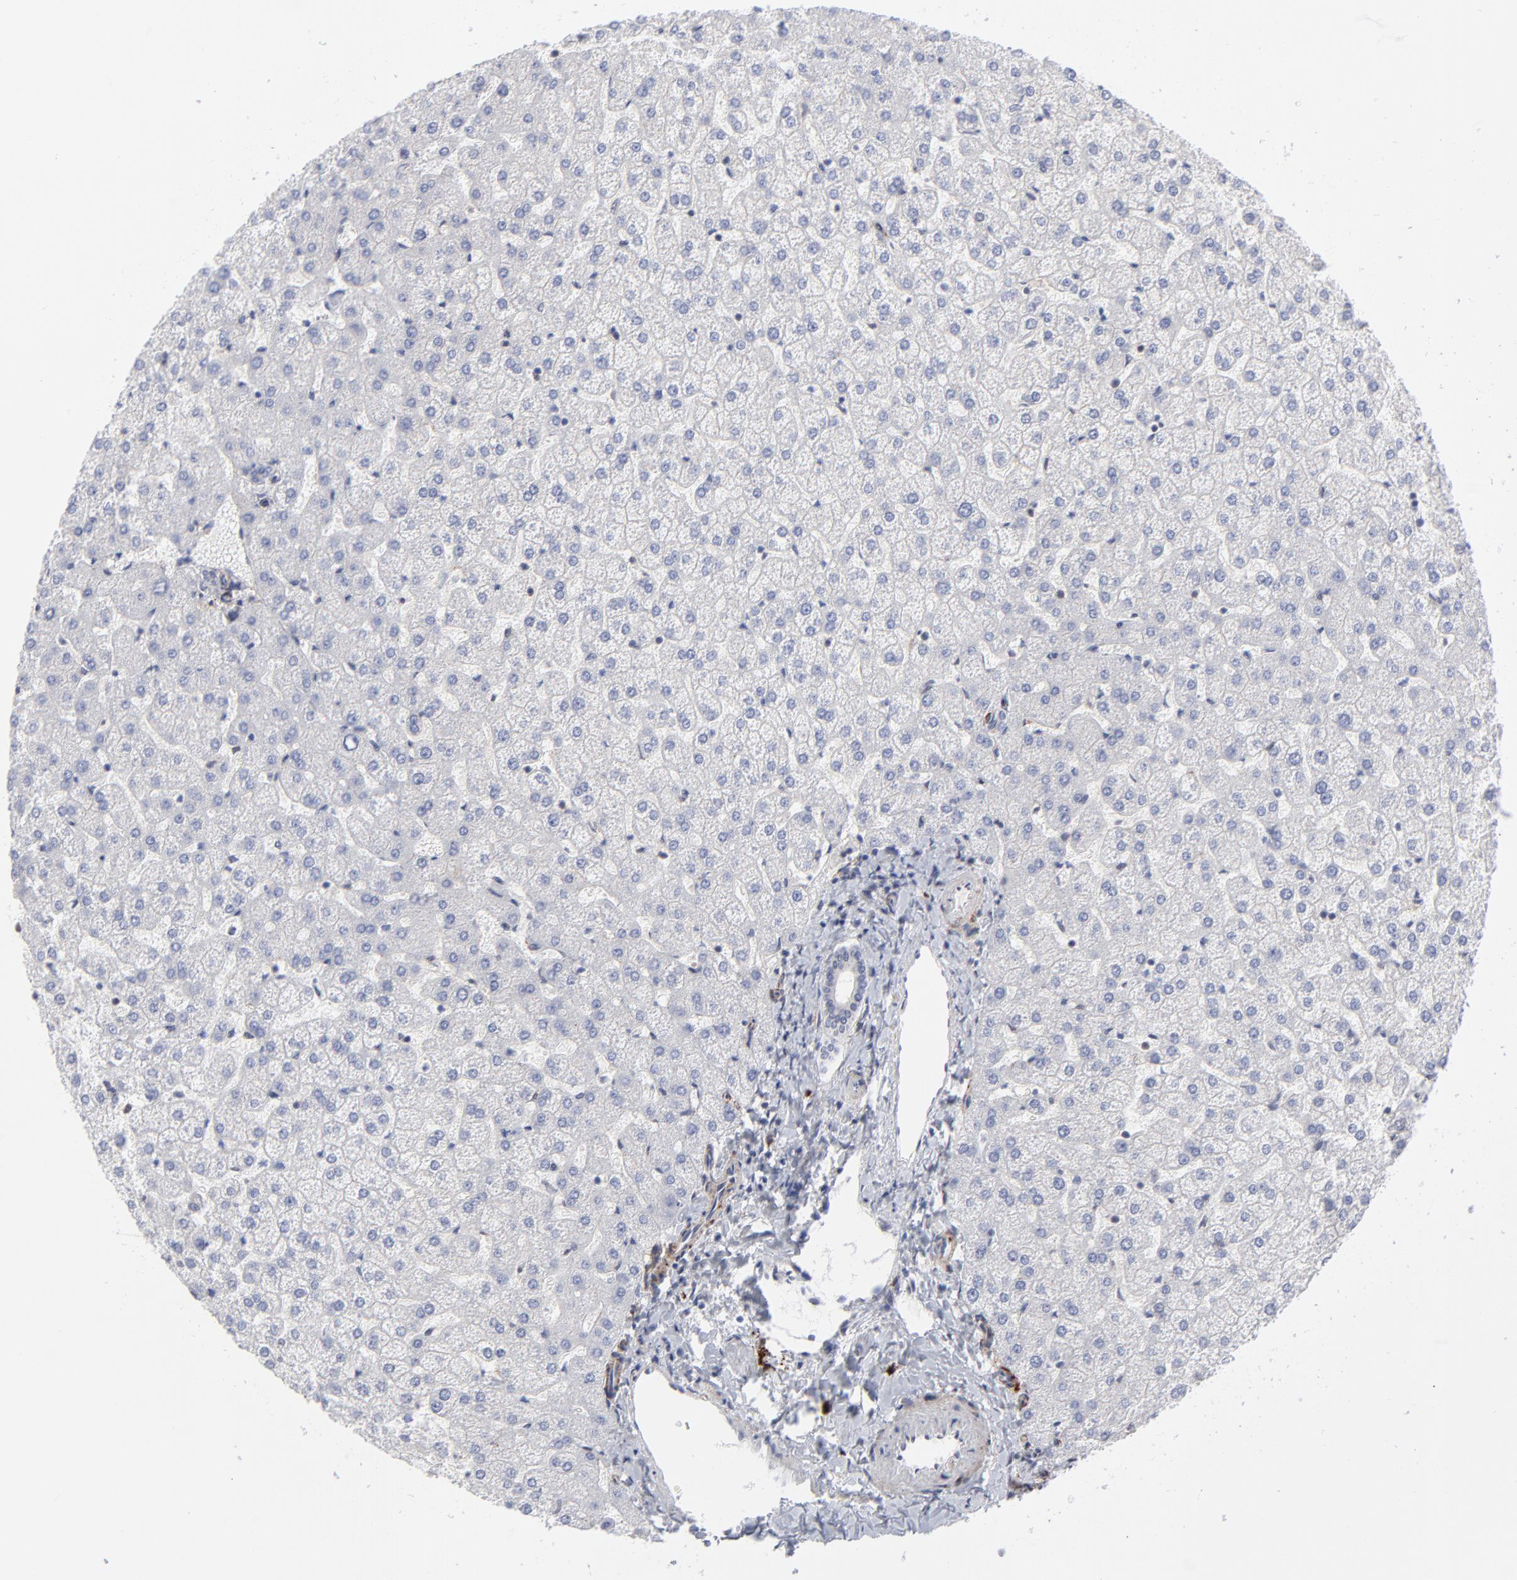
{"staining": {"intensity": "negative", "quantity": "none", "location": "none"}, "tissue": "liver", "cell_type": "Cholangiocytes", "image_type": "normal", "snomed": [{"axis": "morphology", "description": "Normal tissue, NOS"}, {"axis": "topography", "description": "Liver"}], "caption": "An immunohistochemistry (IHC) micrograph of unremarkable liver is shown. There is no staining in cholangiocytes of liver.", "gene": "NBN", "patient": {"sex": "female", "age": 32}}